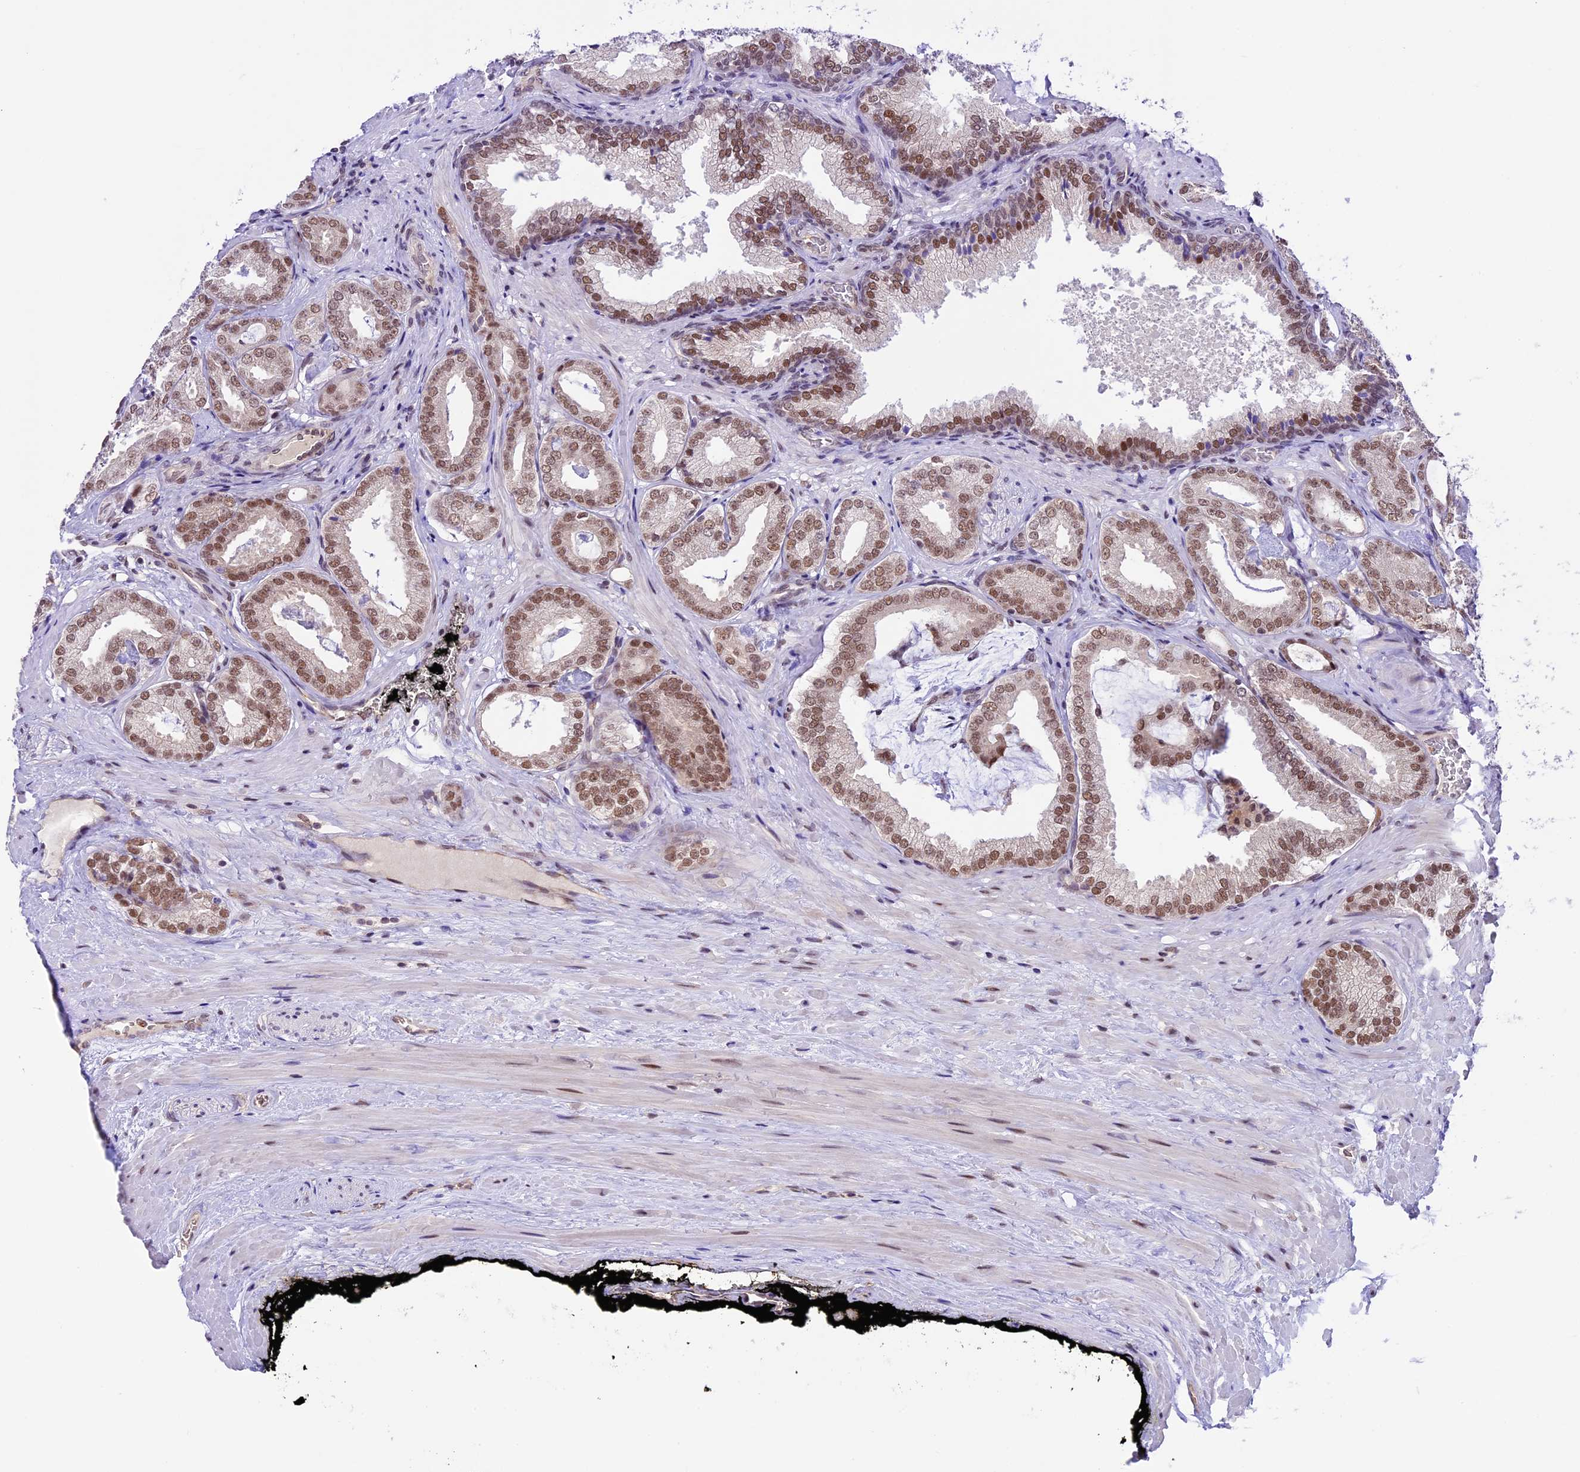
{"staining": {"intensity": "moderate", "quantity": ">75%", "location": "nuclear"}, "tissue": "prostate cancer", "cell_type": "Tumor cells", "image_type": "cancer", "snomed": [{"axis": "morphology", "description": "Adenocarcinoma, Low grade"}, {"axis": "topography", "description": "Prostate"}], "caption": "Moderate nuclear protein expression is seen in about >75% of tumor cells in prostate cancer. (brown staining indicates protein expression, while blue staining denotes nuclei).", "gene": "SHKBP1", "patient": {"sex": "male", "age": 71}}